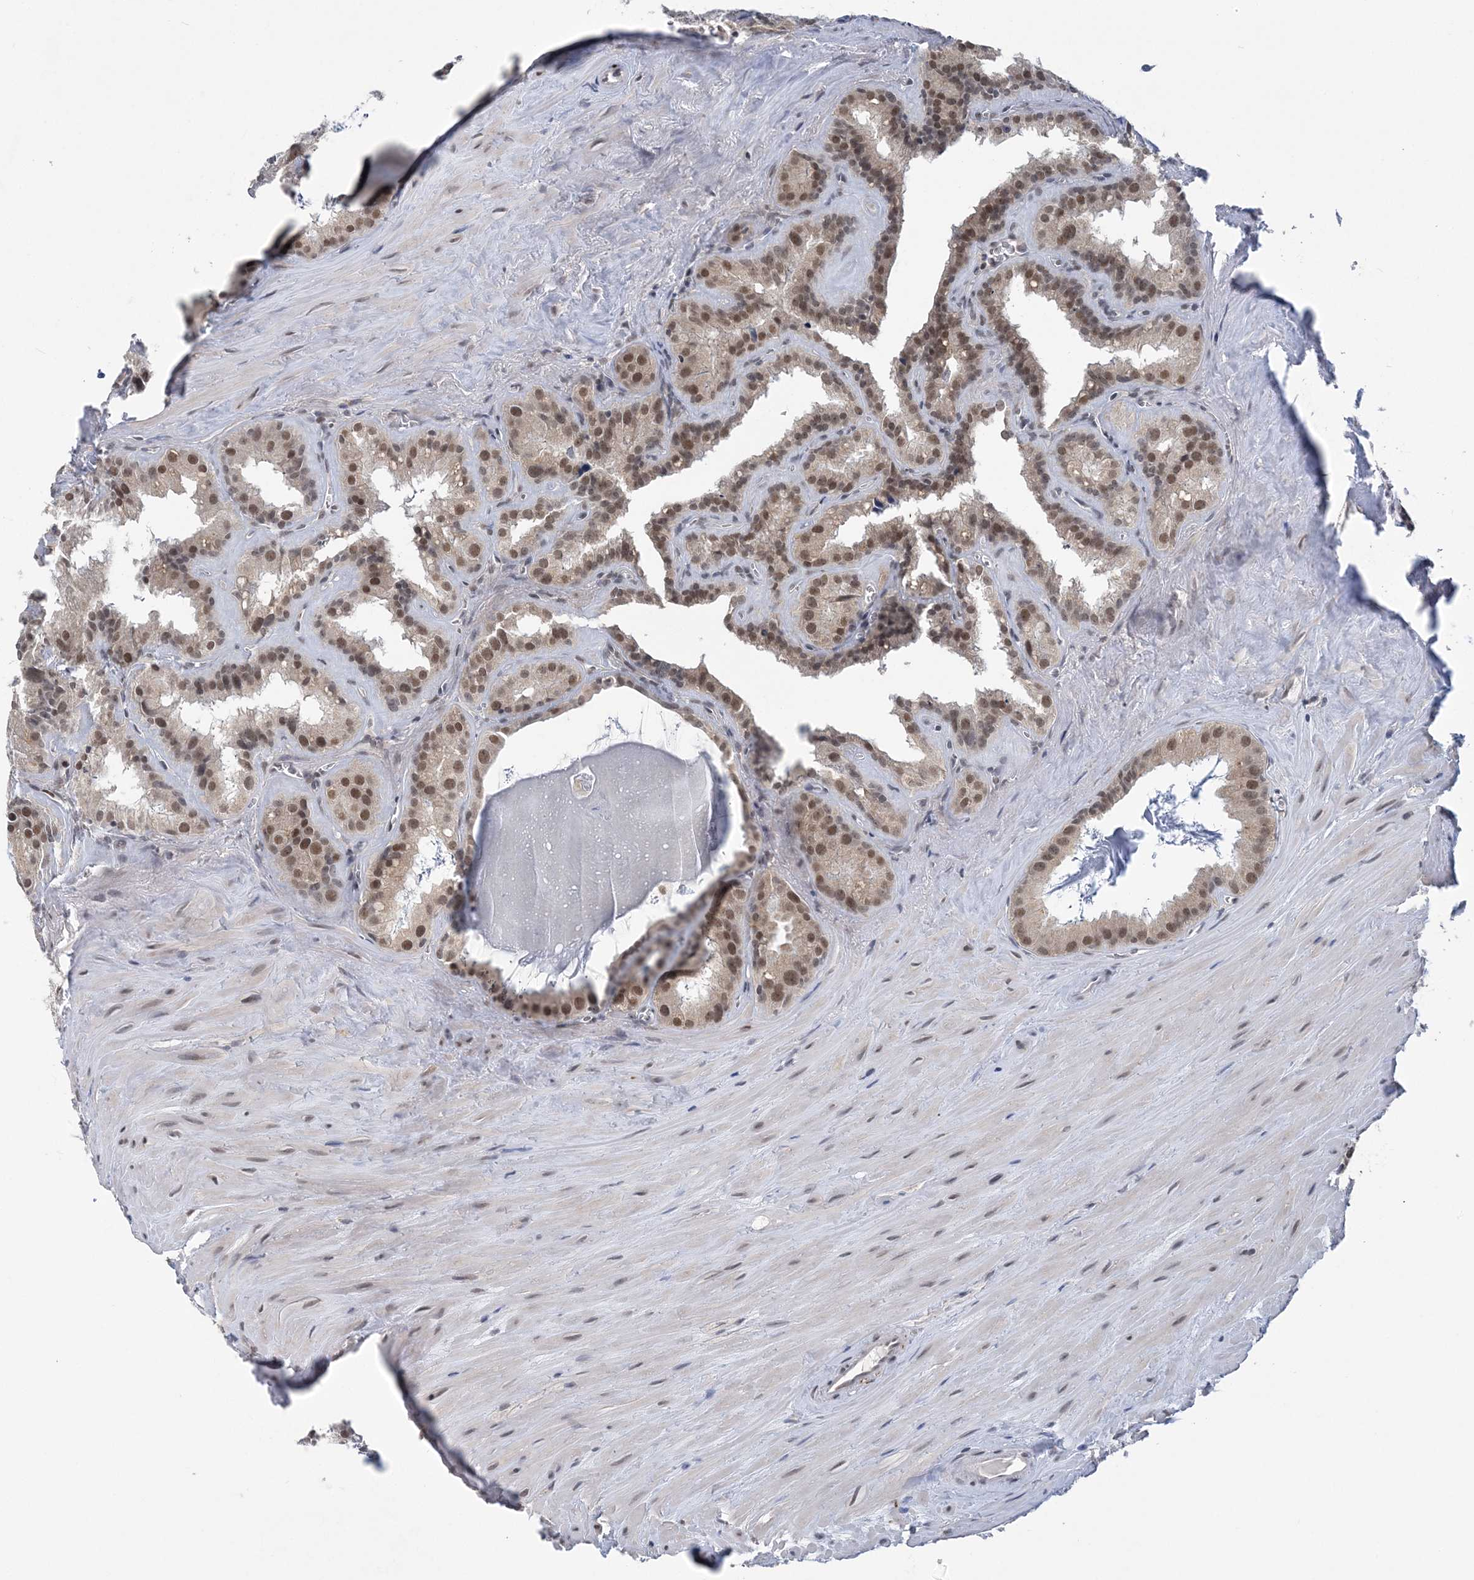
{"staining": {"intensity": "moderate", "quantity": ">75%", "location": "nuclear"}, "tissue": "seminal vesicle", "cell_type": "Glandular cells", "image_type": "normal", "snomed": [{"axis": "morphology", "description": "Normal tissue, NOS"}, {"axis": "topography", "description": "Prostate"}, {"axis": "topography", "description": "Seminal veicle"}], "caption": "High-power microscopy captured an immunohistochemistry (IHC) image of normal seminal vesicle, revealing moderate nuclear positivity in approximately >75% of glandular cells.", "gene": "ZBTB7A", "patient": {"sex": "male", "age": 59}}